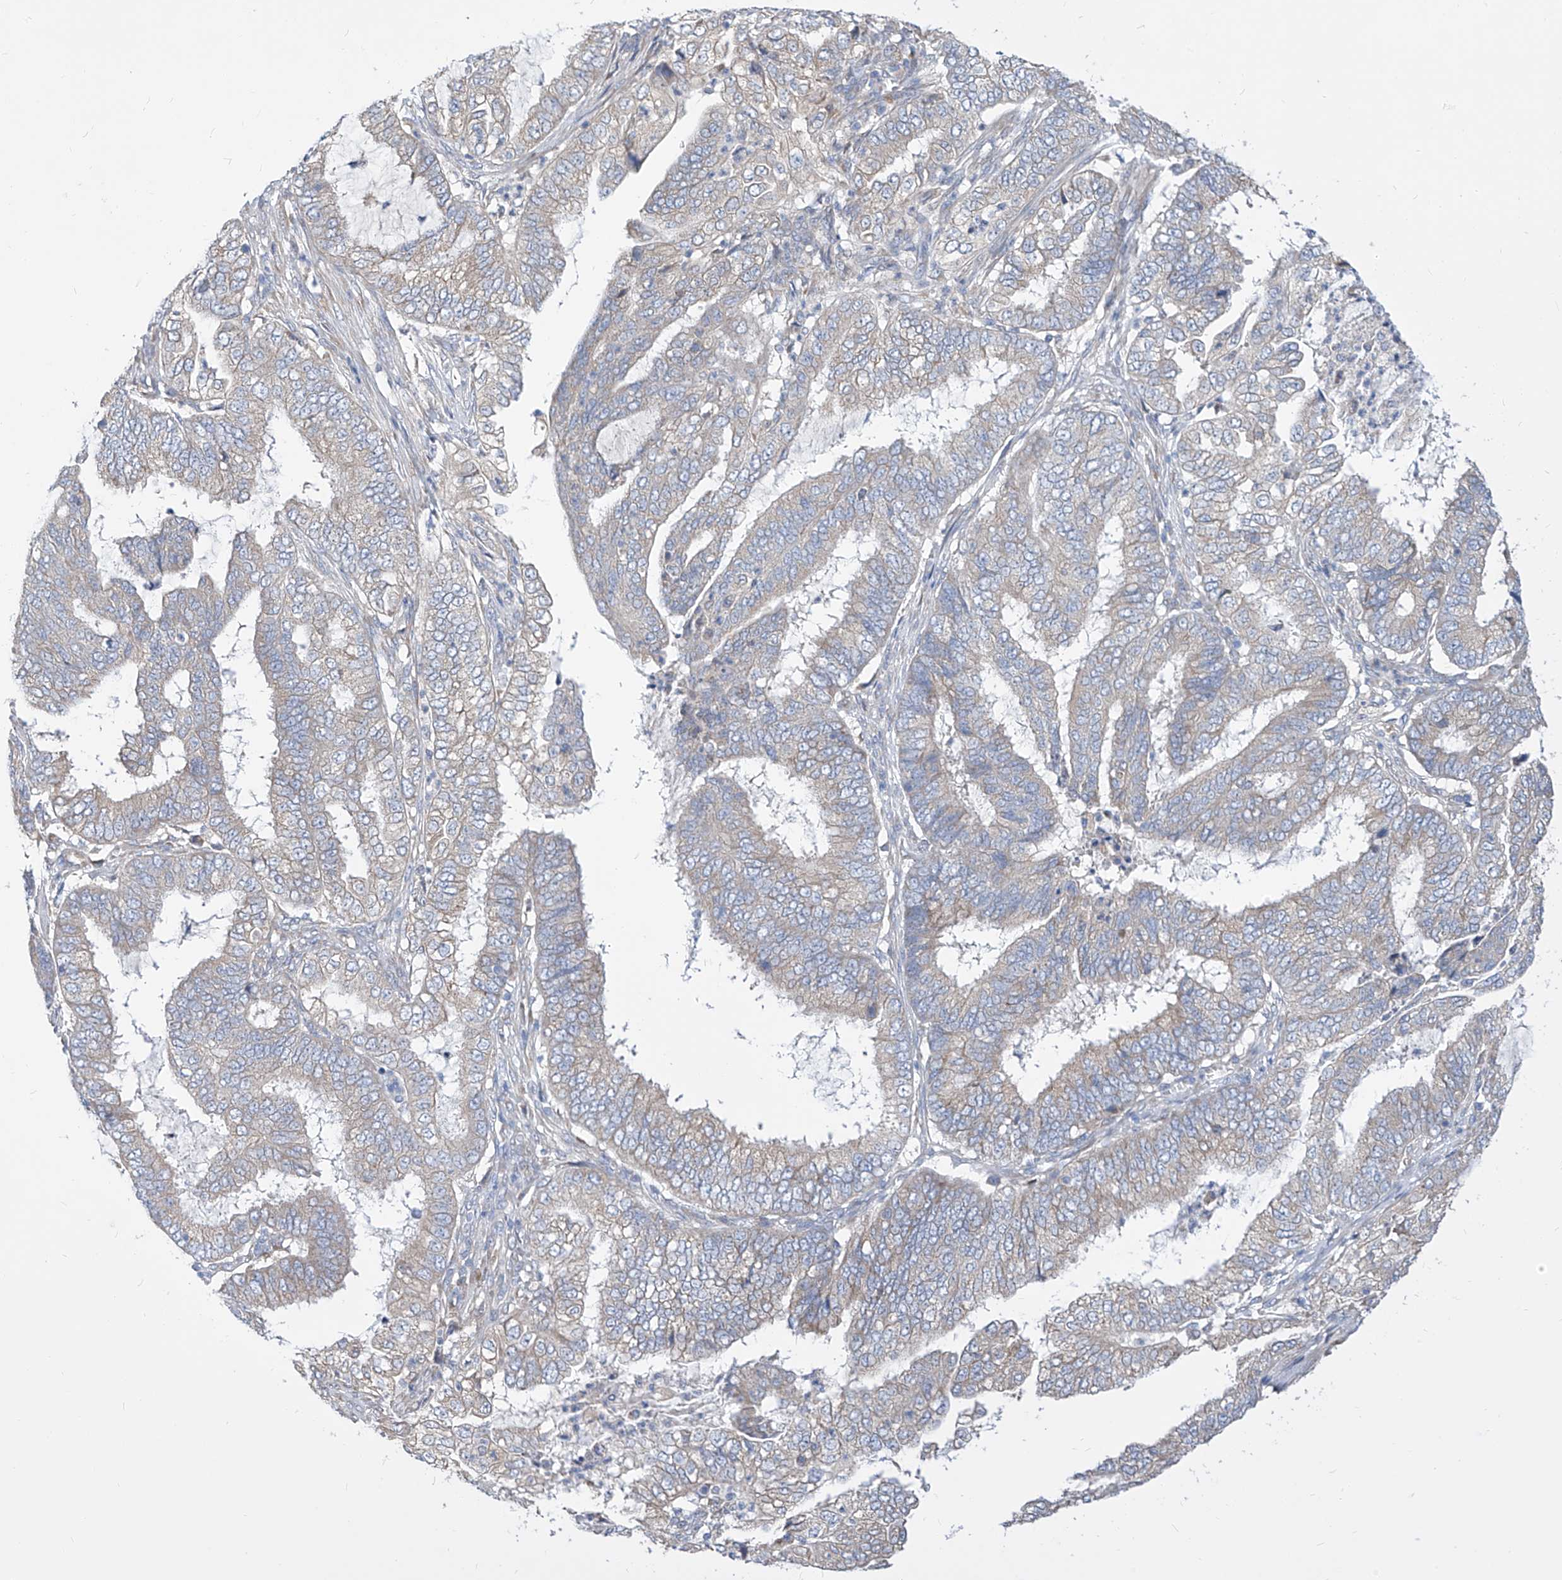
{"staining": {"intensity": "weak", "quantity": "<25%", "location": "cytoplasmic/membranous"}, "tissue": "endometrial cancer", "cell_type": "Tumor cells", "image_type": "cancer", "snomed": [{"axis": "morphology", "description": "Adenocarcinoma, NOS"}, {"axis": "topography", "description": "Endometrium"}], "caption": "High power microscopy histopathology image of an immunohistochemistry (IHC) photomicrograph of endometrial cancer, revealing no significant staining in tumor cells.", "gene": "UFL1", "patient": {"sex": "female", "age": 51}}